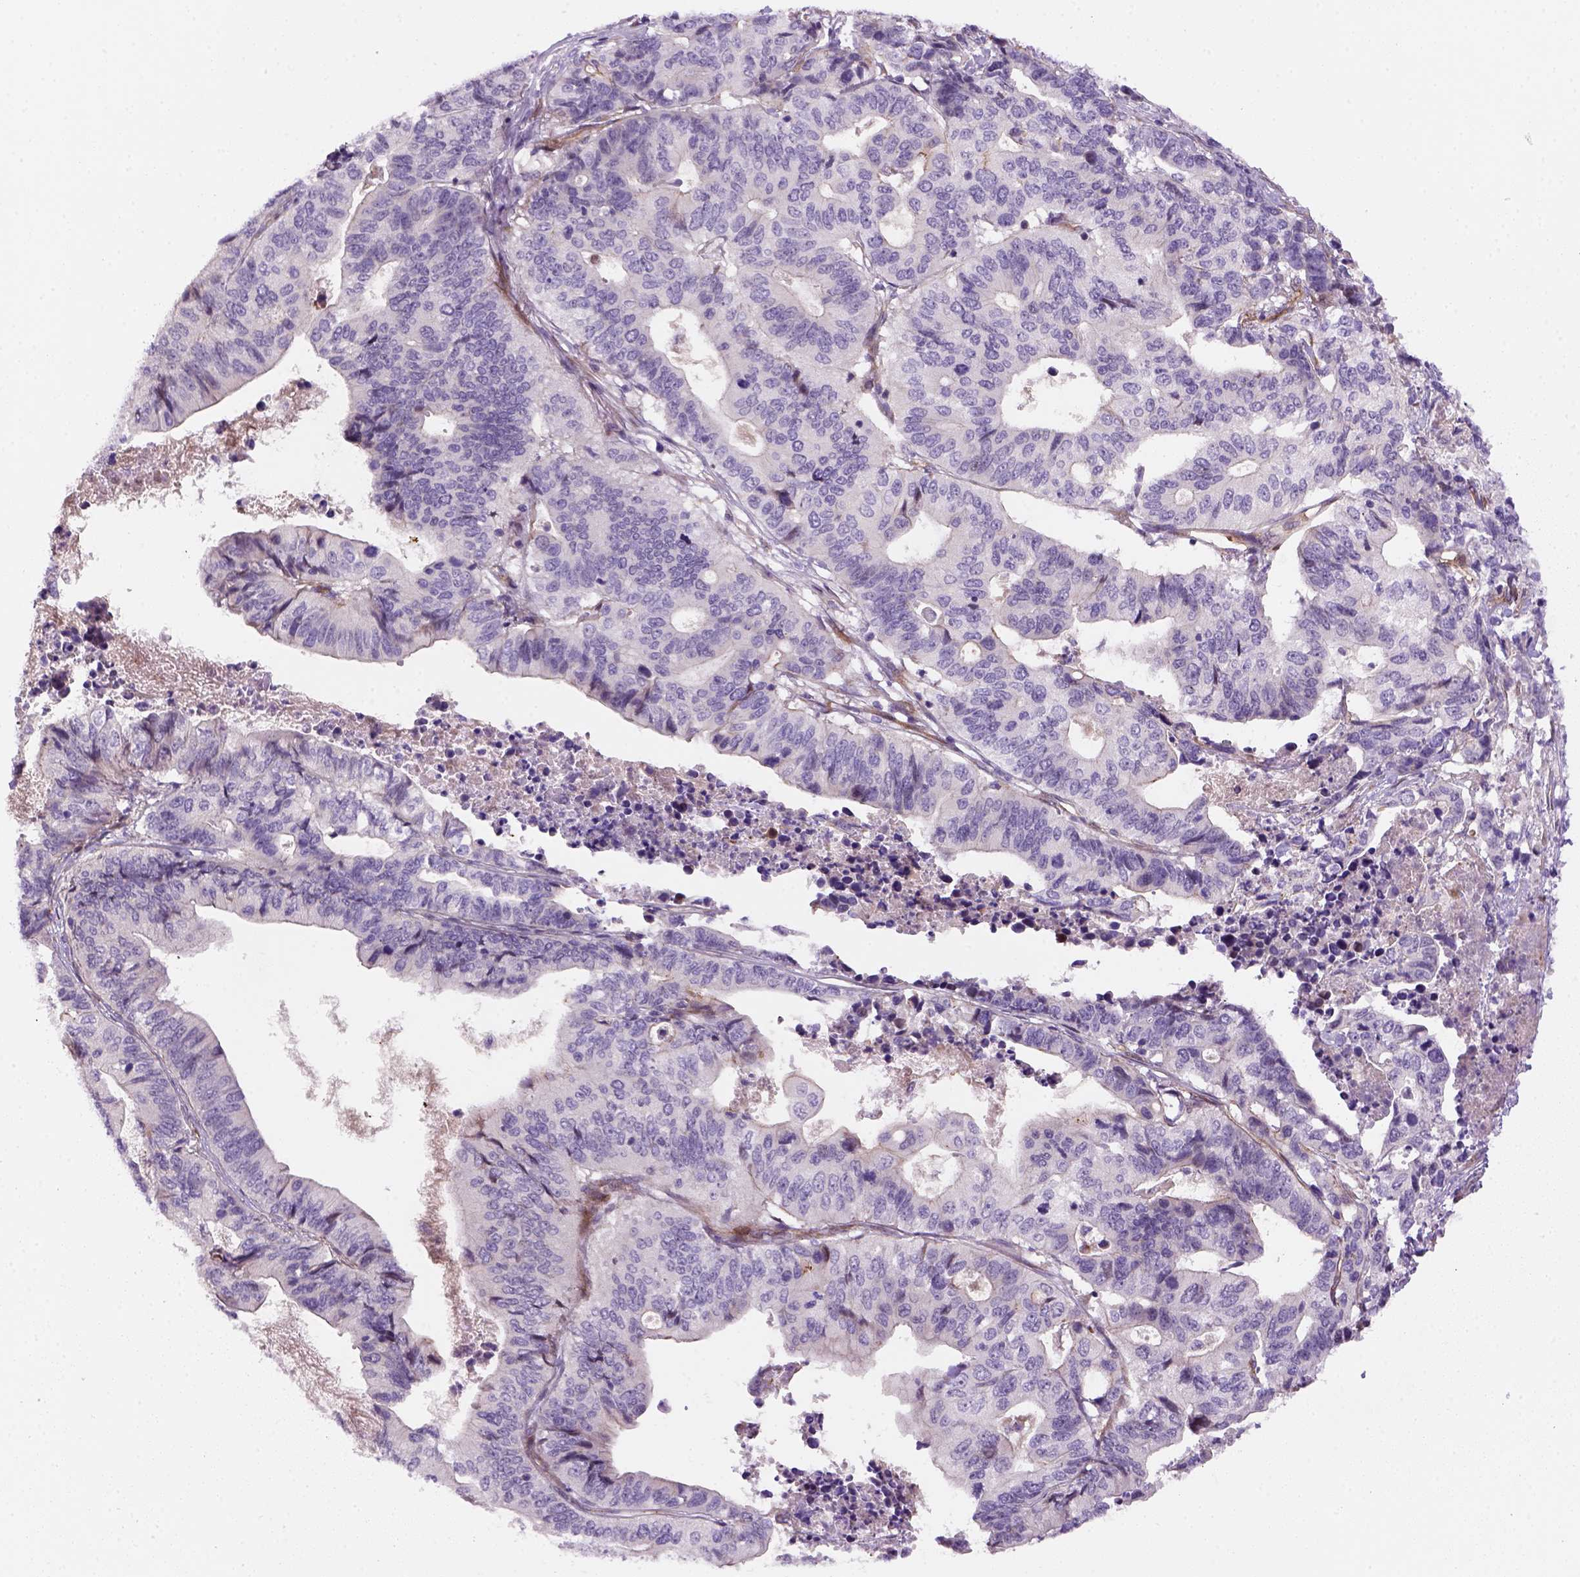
{"staining": {"intensity": "negative", "quantity": "none", "location": "none"}, "tissue": "stomach cancer", "cell_type": "Tumor cells", "image_type": "cancer", "snomed": [{"axis": "morphology", "description": "Adenocarcinoma, NOS"}, {"axis": "topography", "description": "Stomach, upper"}], "caption": "The immunohistochemistry histopathology image has no significant positivity in tumor cells of stomach cancer (adenocarcinoma) tissue.", "gene": "VSTM5", "patient": {"sex": "female", "age": 67}}